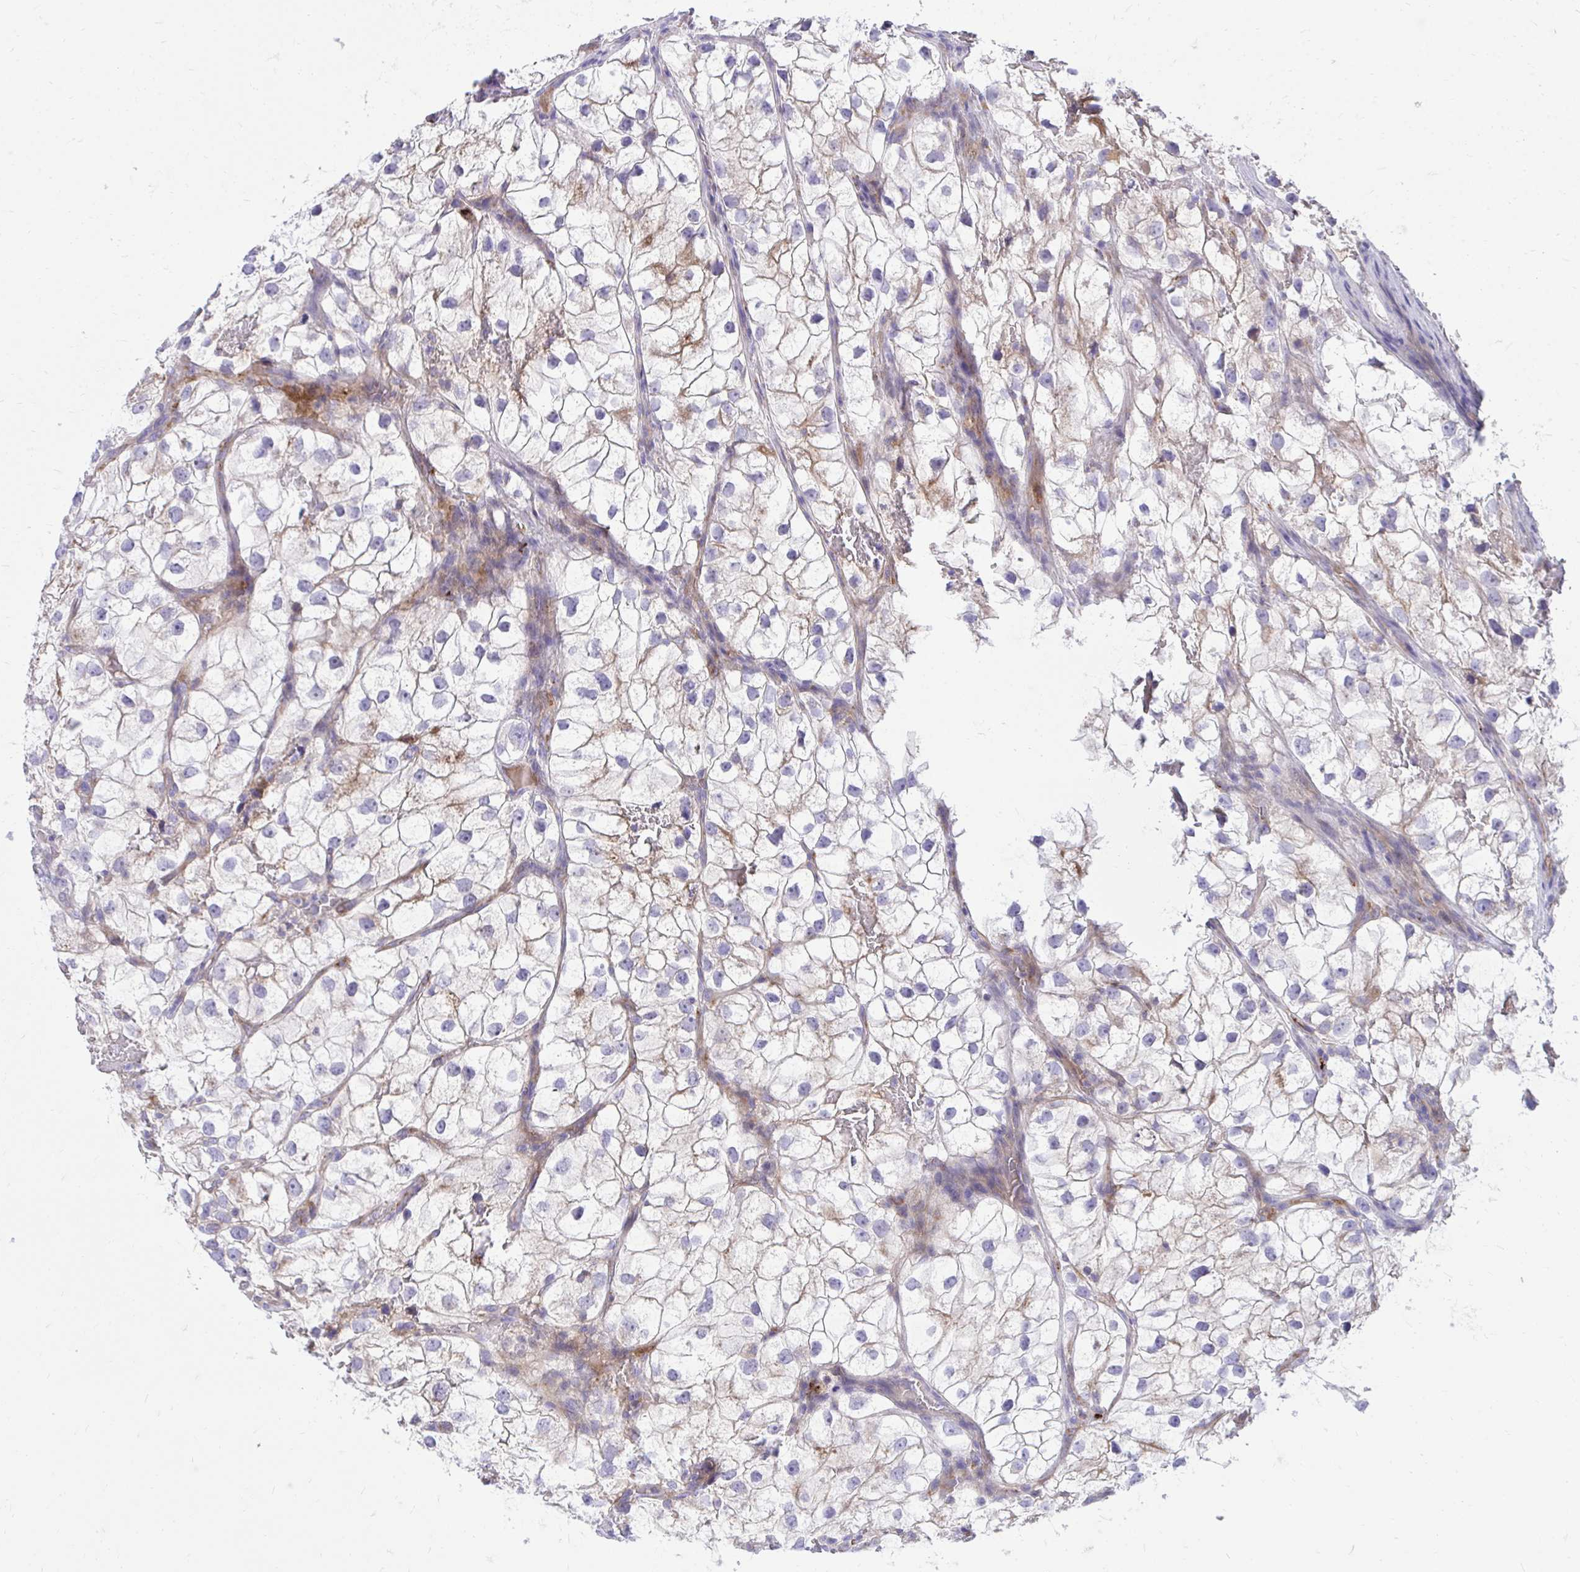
{"staining": {"intensity": "moderate", "quantity": "<25%", "location": "cytoplasmic/membranous"}, "tissue": "renal cancer", "cell_type": "Tumor cells", "image_type": "cancer", "snomed": [{"axis": "morphology", "description": "Adenocarcinoma, NOS"}, {"axis": "topography", "description": "Kidney"}], "caption": "Protein expression analysis of human renal cancer (adenocarcinoma) reveals moderate cytoplasmic/membranous staining in approximately <25% of tumor cells.", "gene": "TP53I11", "patient": {"sex": "male", "age": 59}}